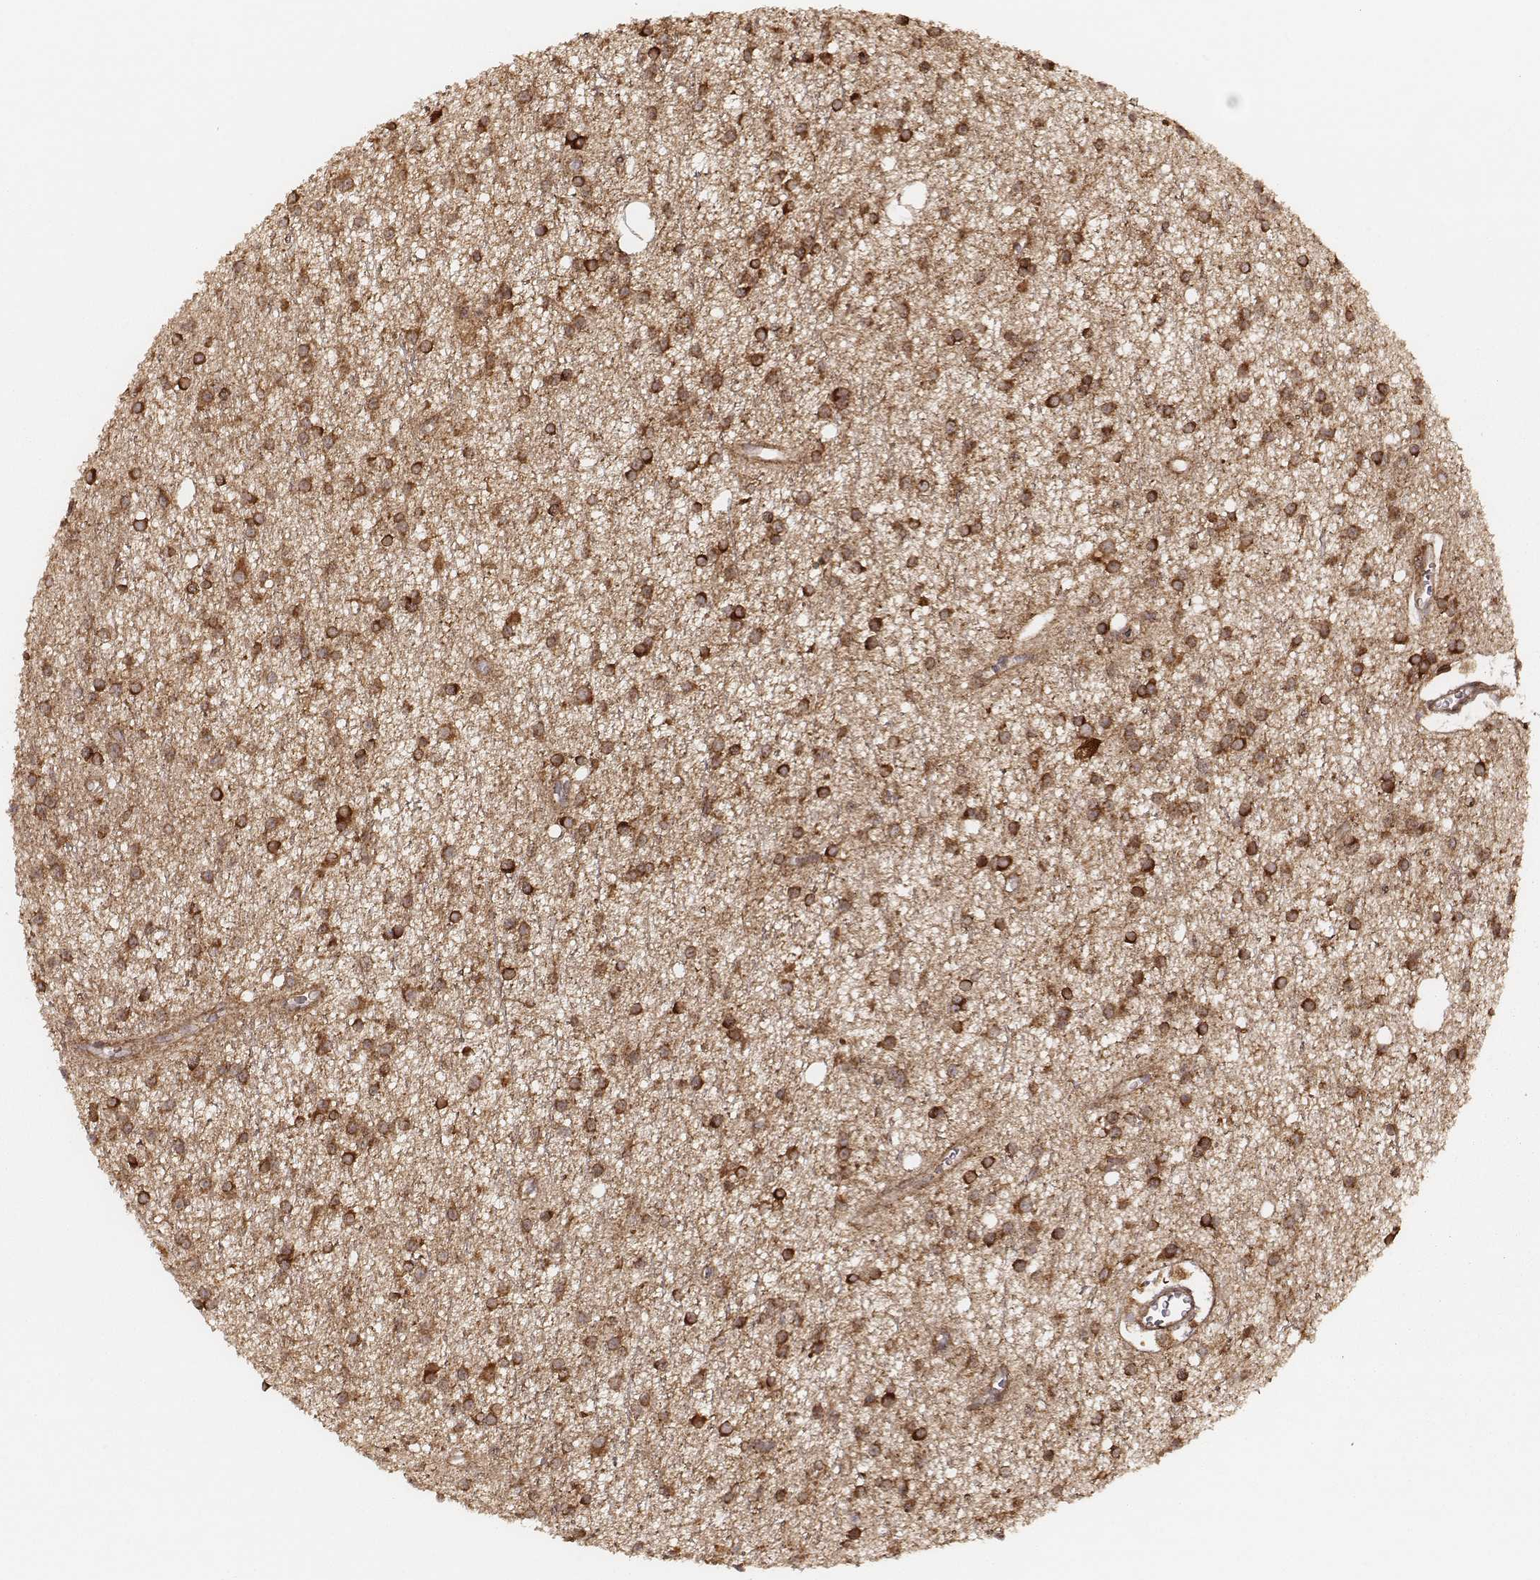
{"staining": {"intensity": "strong", "quantity": ">75%", "location": "cytoplasmic/membranous"}, "tissue": "glioma", "cell_type": "Tumor cells", "image_type": "cancer", "snomed": [{"axis": "morphology", "description": "Glioma, malignant, Low grade"}, {"axis": "topography", "description": "Brain"}], "caption": "Glioma stained for a protein (brown) reveals strong cytoplasmic/membranous positive staining in approximately >75% of tumor cells.", "gene": "CARS1", "patient": {"sex": "male", "age": 27}}